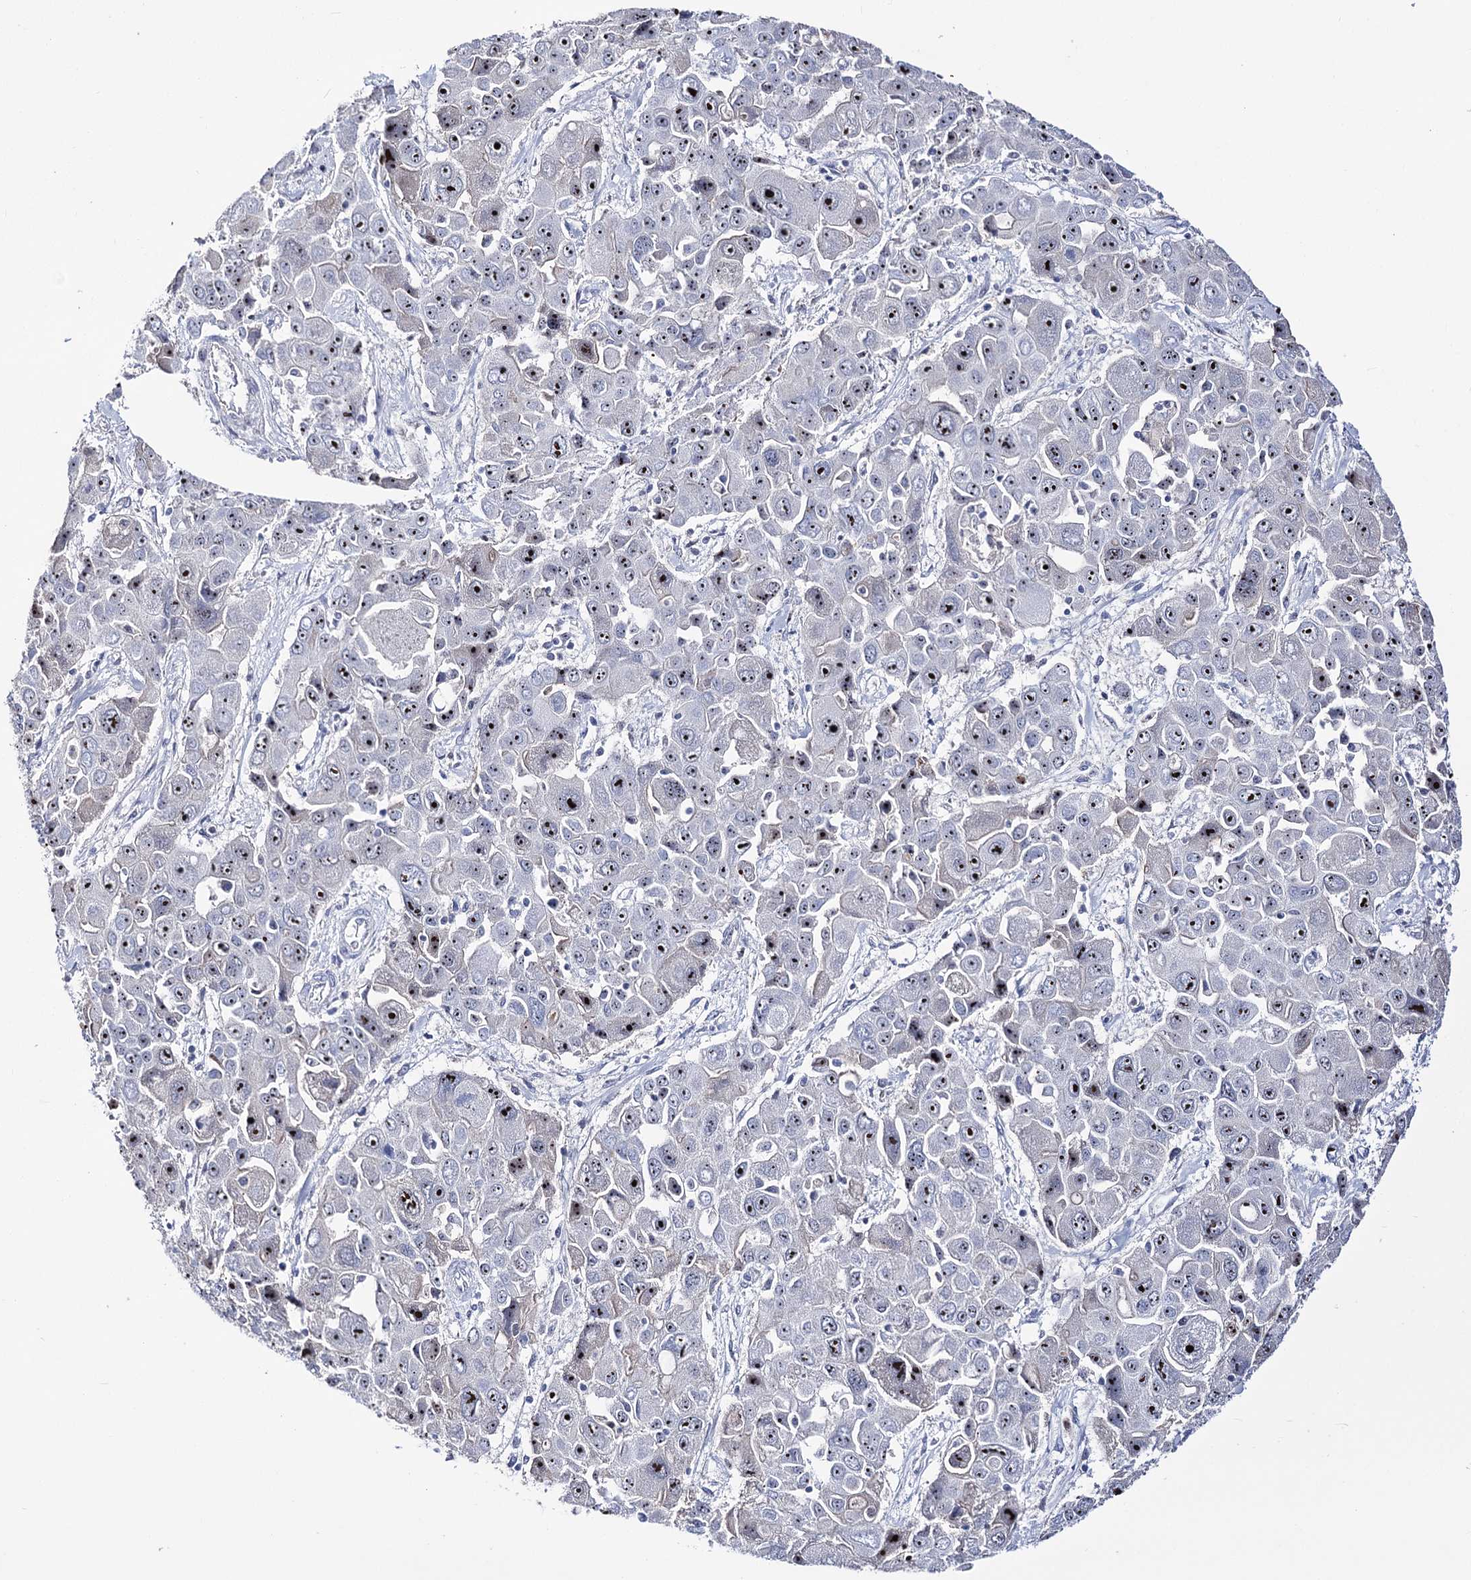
{"staining": {"intensity": "moderate", "quantity": ">75%", "location": "nuclear"}, "tissue": "liver cancer", "cell_type": "Tumor cells", "image_type": "cancer", "snomed": [{"axis": "morphology", "description": "Cholangiocarcinoma"}, {"axis": "topography", "description": "Liver"}], "caption": "The photomicrograph demonstrates immunohistochemical staining of liver cancer (cholangiocarcinoma). There is moderate nuclear staining is present in approximately >75% of tumor cells. (brown staining indicates protein expression, while blue staining denotes nuclei).", "gene": "PCGF5", "patient": {"sex": "male", "age": 67}}